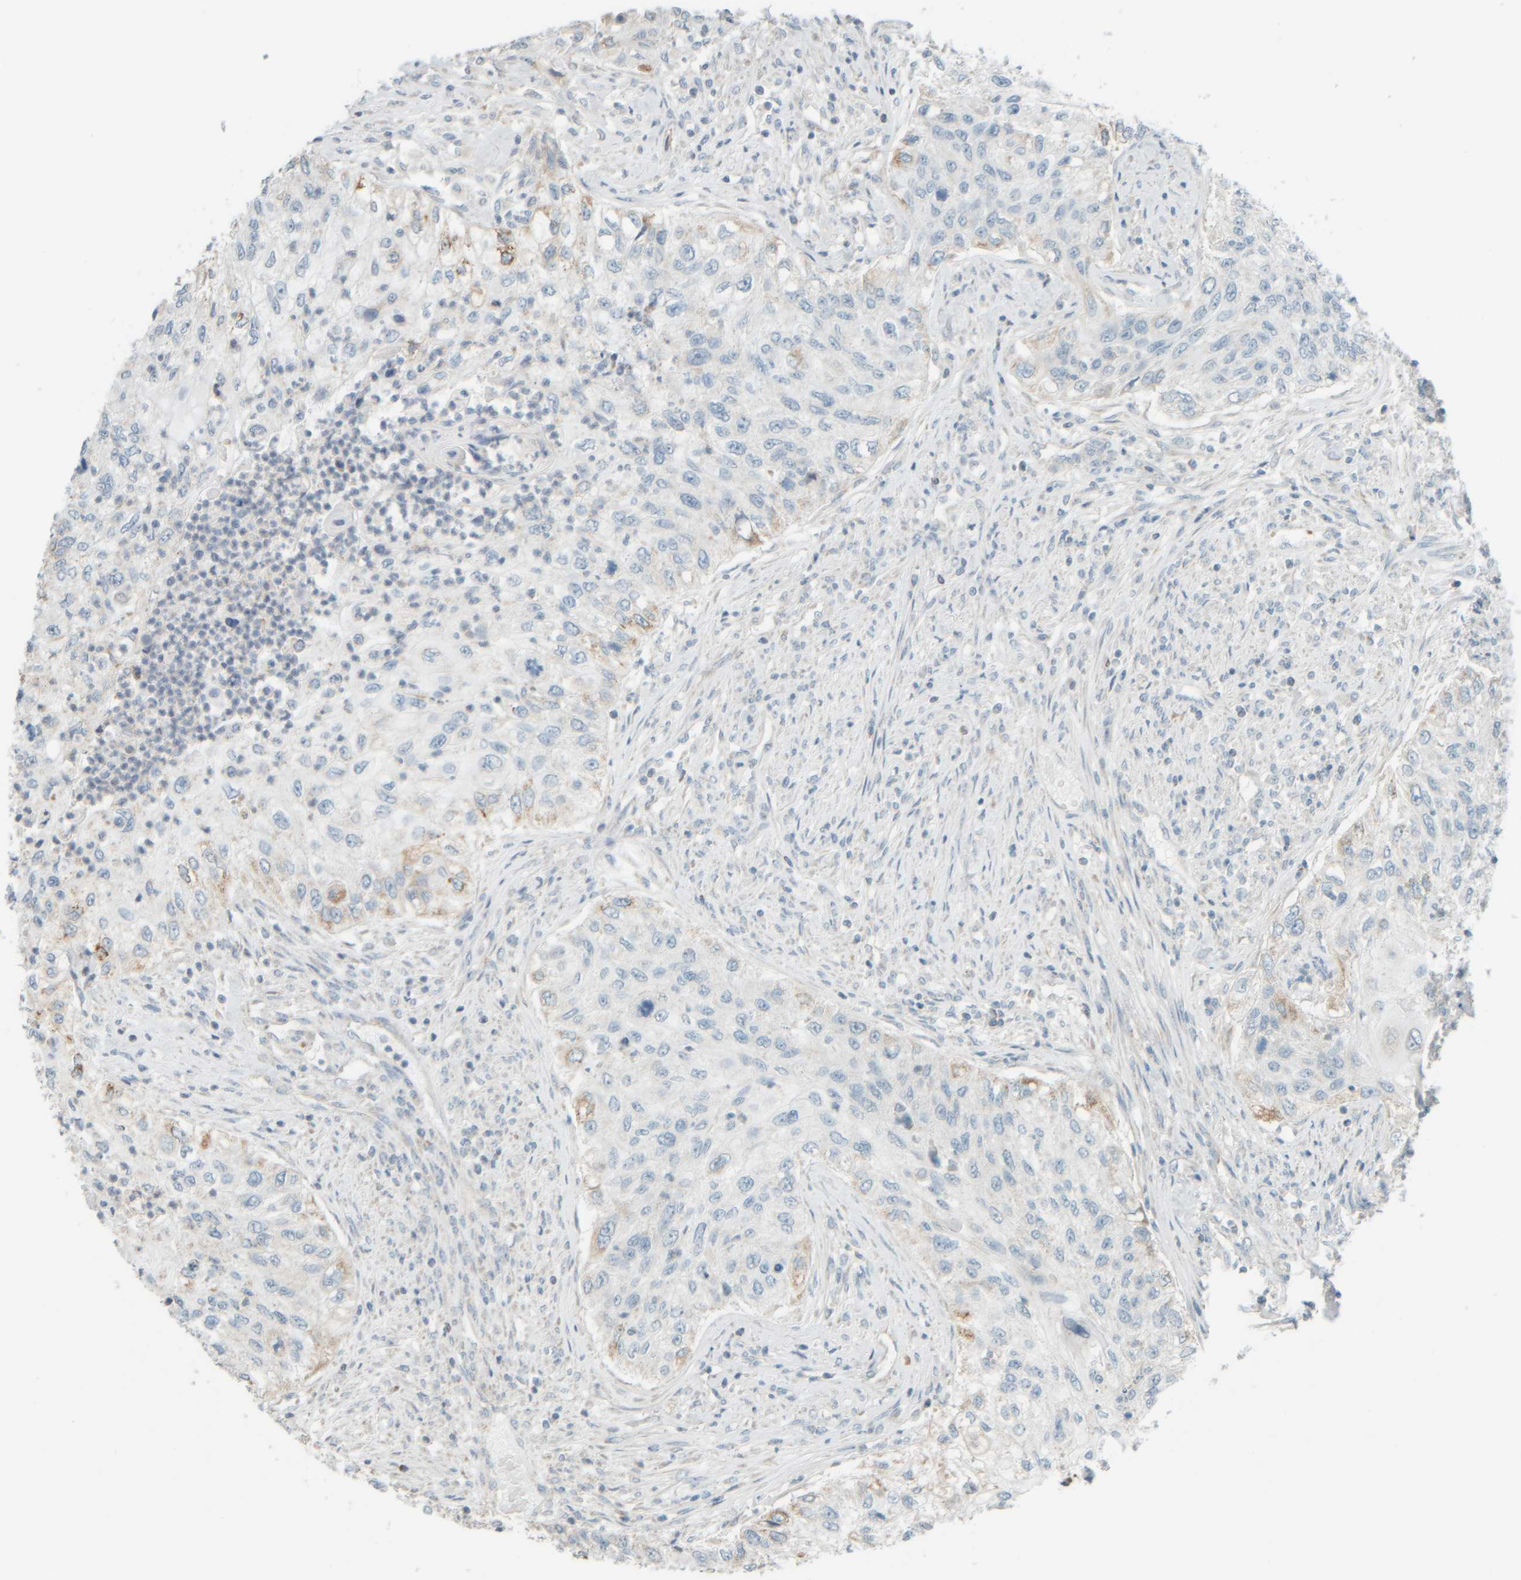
{"staining": {"intensity": "weak", "quantity": "<25%", "location": "cytoplasmic/membranous"}, "tissue": "urothelial cancer", "cell_type": "Tumor cells", "image_type": "cancer", "snomed": [{"axis": "morphology", "description": "Urothelial carcinoma, High grade"}, {"axis": "topography", "description": "Urinary bladder"}], "caption": "Urothelial carcinoma (high-grade) was stained to show a protein in brown. There is no significant positivity in tumor cells.", "gene": "PTGES3L-AARSD1", "patient": {"sex": "female", "age": 60}}